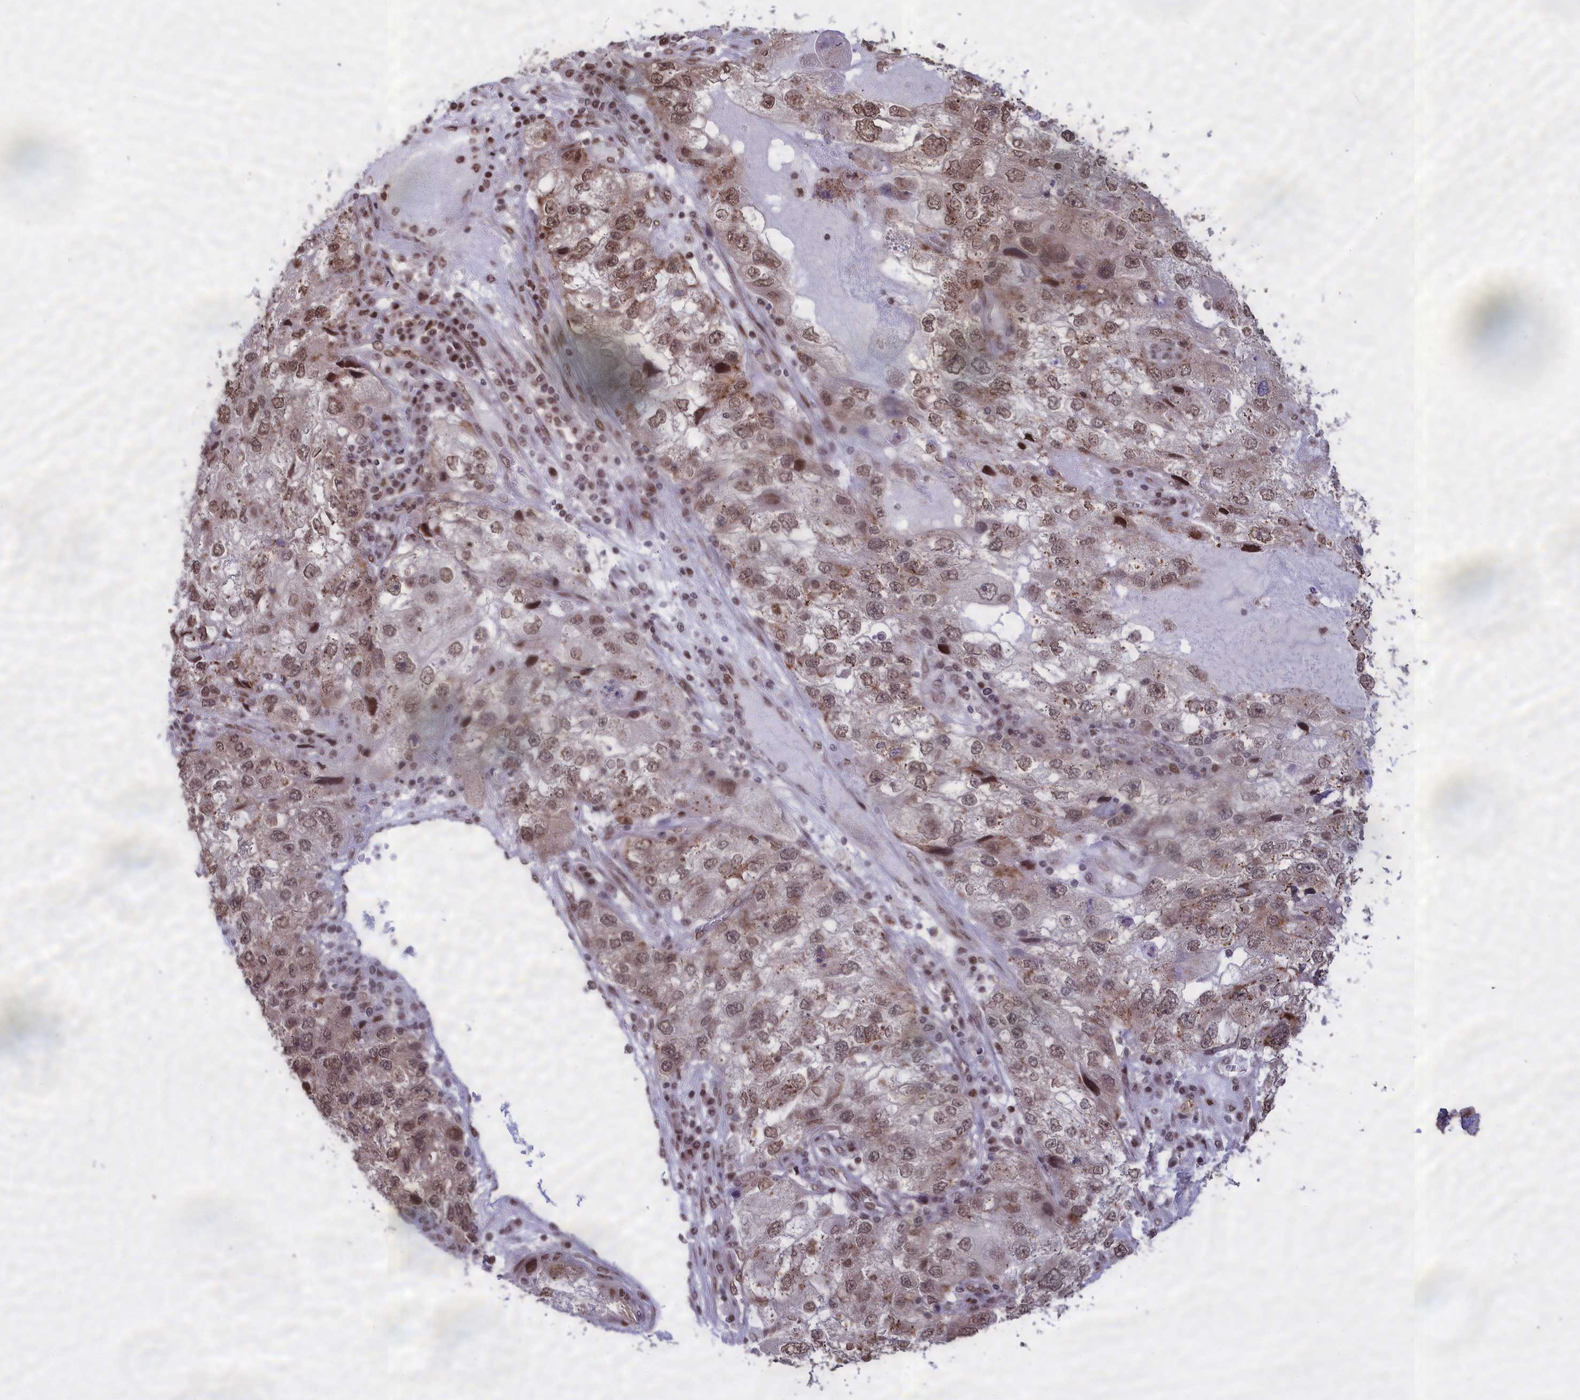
{"staining": {"intensity": "moderate", "quantity": ">75%", "location": "nuclear"}, "tissue": "endometrial cancer", "cell_type": "Tumor cells", "image_type": "cancer", "snomed": [{"axis": "morphology", "description": "Adenocarcinoma, NOS"}, {"axis": "topography", "description": "Endometrium"}], "caption": "This is a micrograph of immunohistochemistry staining of endometrial cancer, which shows moderate staining in the nuclear of tumor cells.", "gene": "RELB", "patient": {"sex": "female", "age": 49}}